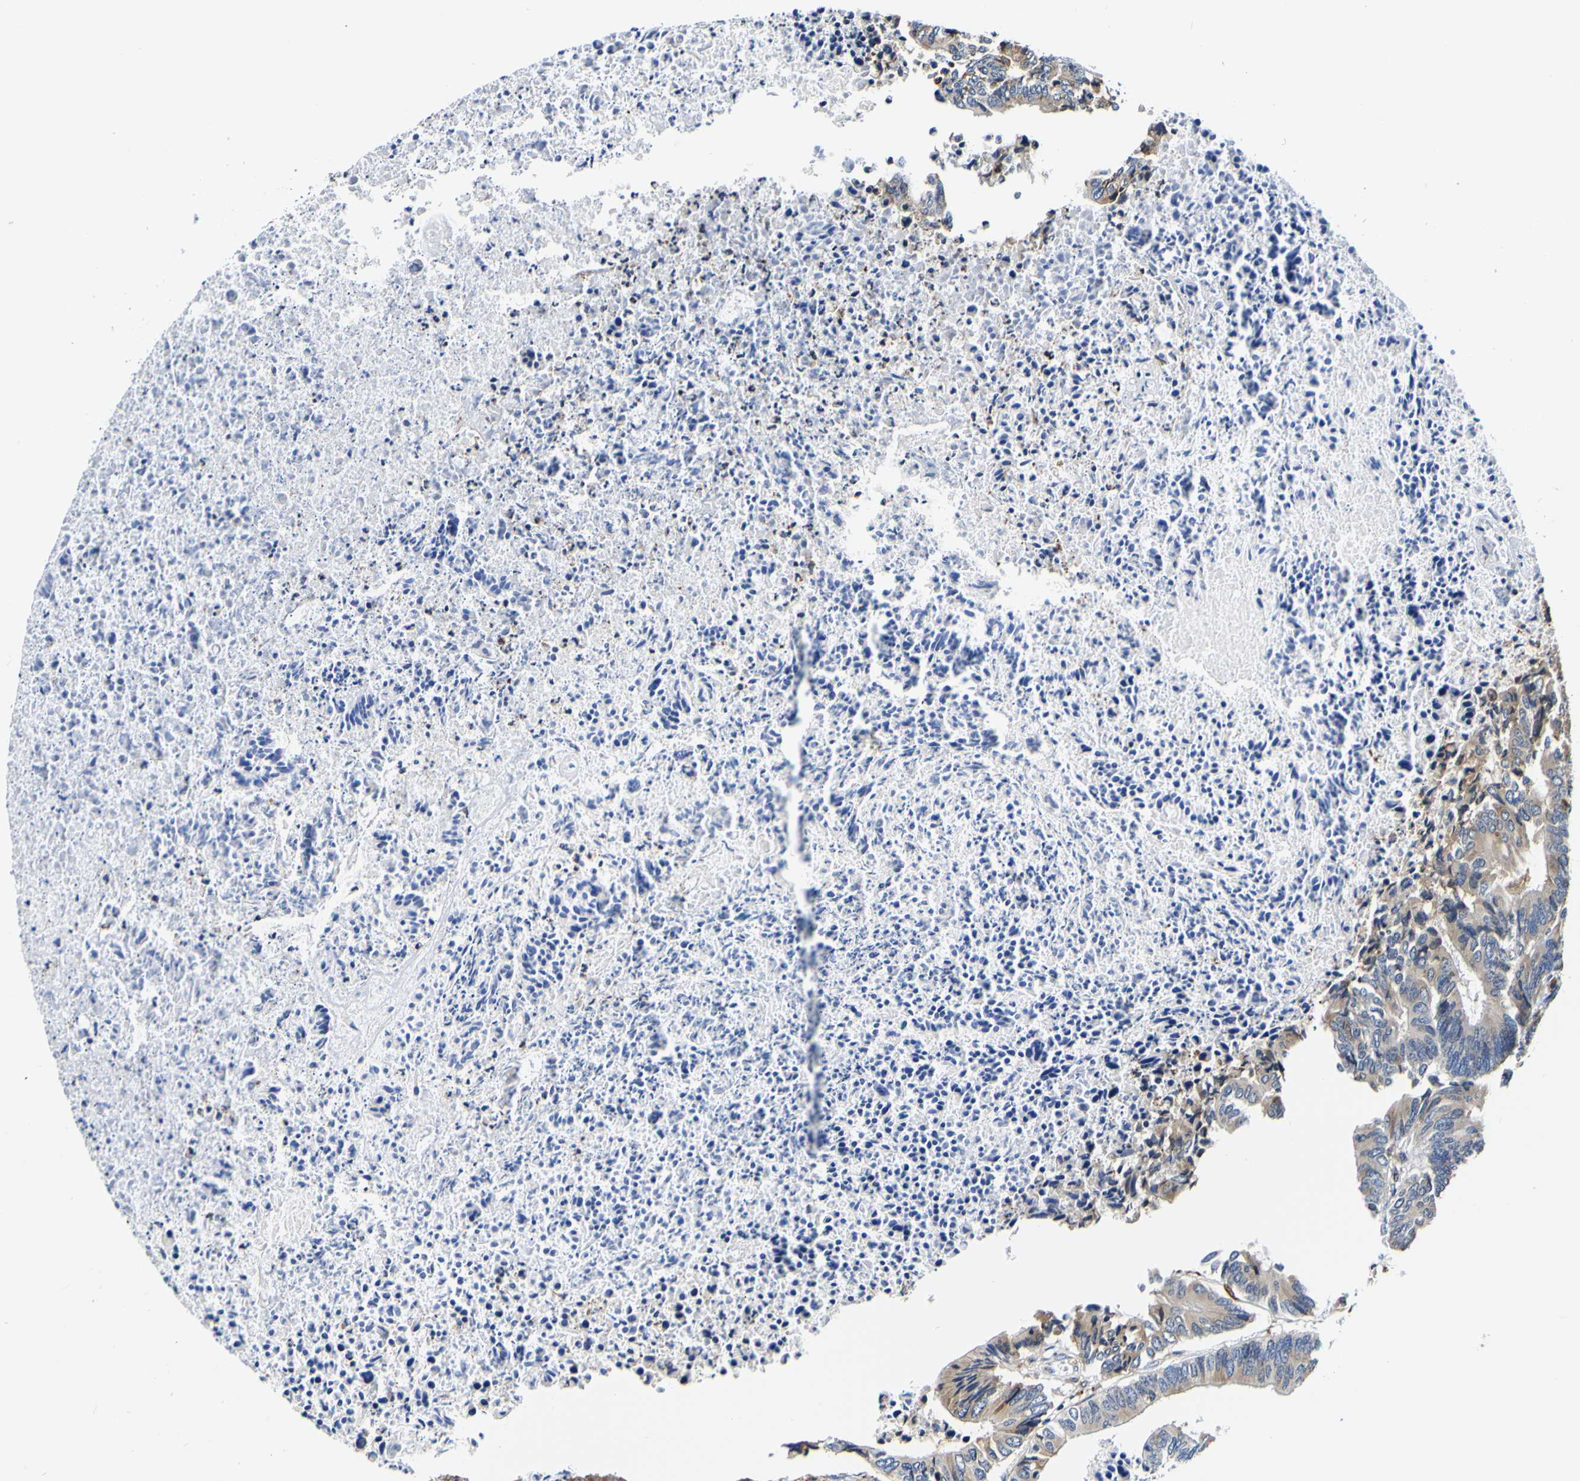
{"staining": {"intensity": "moderate", "quantity": "25%-75%", "location": "cytoplasmic/membranous"}, "tissue": "colorectal cancer", "cell_type": "Tumor cells", "image_type": "cancer", "snomed": [{"axis": "morphology", "description": "Adenocarcinoma, NOS"}, {"axis": "topography", "description": "Rectum"}], "caption": "Protein staining of colorectal adenocarcinoma tissue reveals moderate cytoplasmic/membranous staining in approximately 25%-75% of tumor cells.", "gene": "P4HB", "patient": {"sex": "male", "age": 63}}